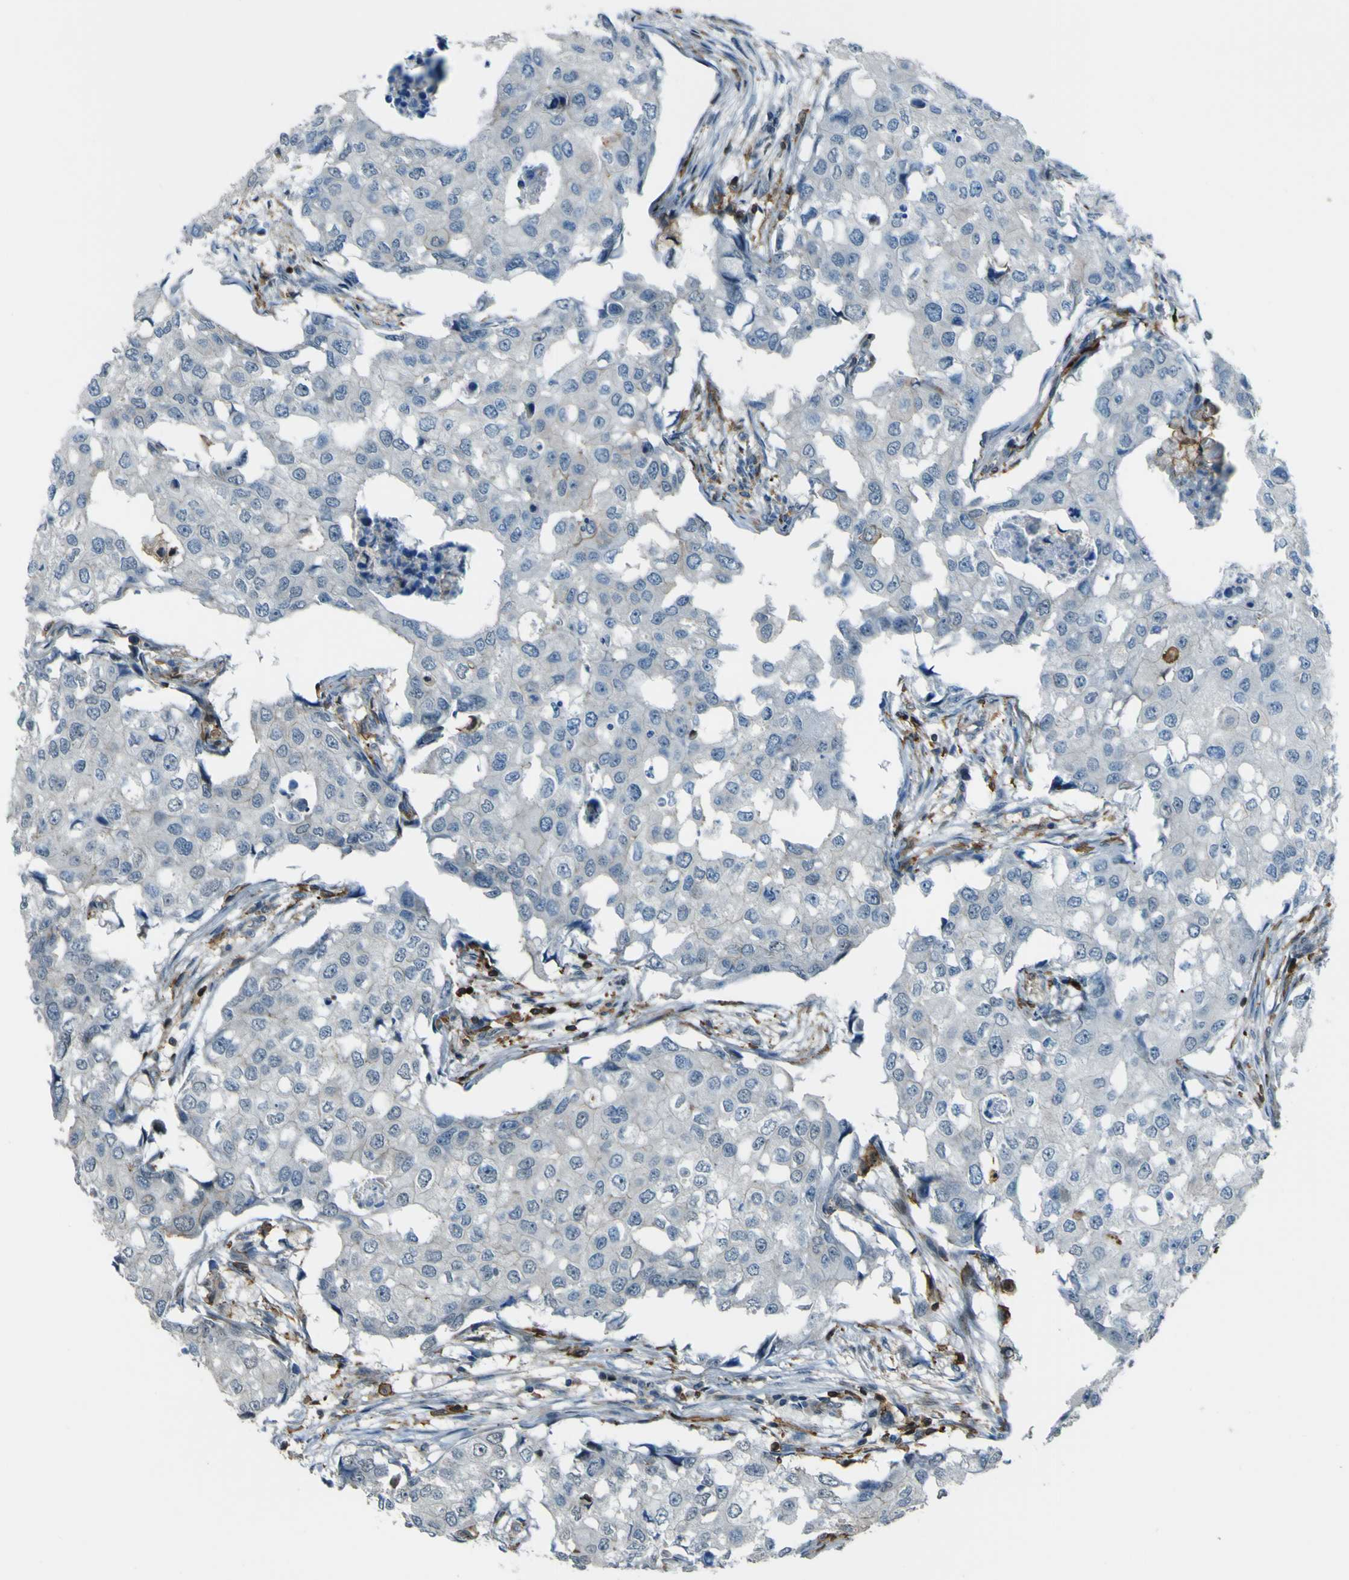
{"staining": {"intensity": "weak", "quantity": "<25%", "location": "cytoplasmic/membranous"}, "tissue": "breast cancer", "cell_type": "Tumor cells", "image_type": "cancer", "snomed": [{"axis": "morphology", "description": "Duct carcinoma"}, {"axis": "topography", "description": "Breast"}], "caption": "The immunohistochemistry (IHC) micrograph has no significant positivity in tumor cells of breast invasive ductal carcinoma tissue.", "gene": "PCDHB5", "patient": {"sex": "female", "age": 27}}